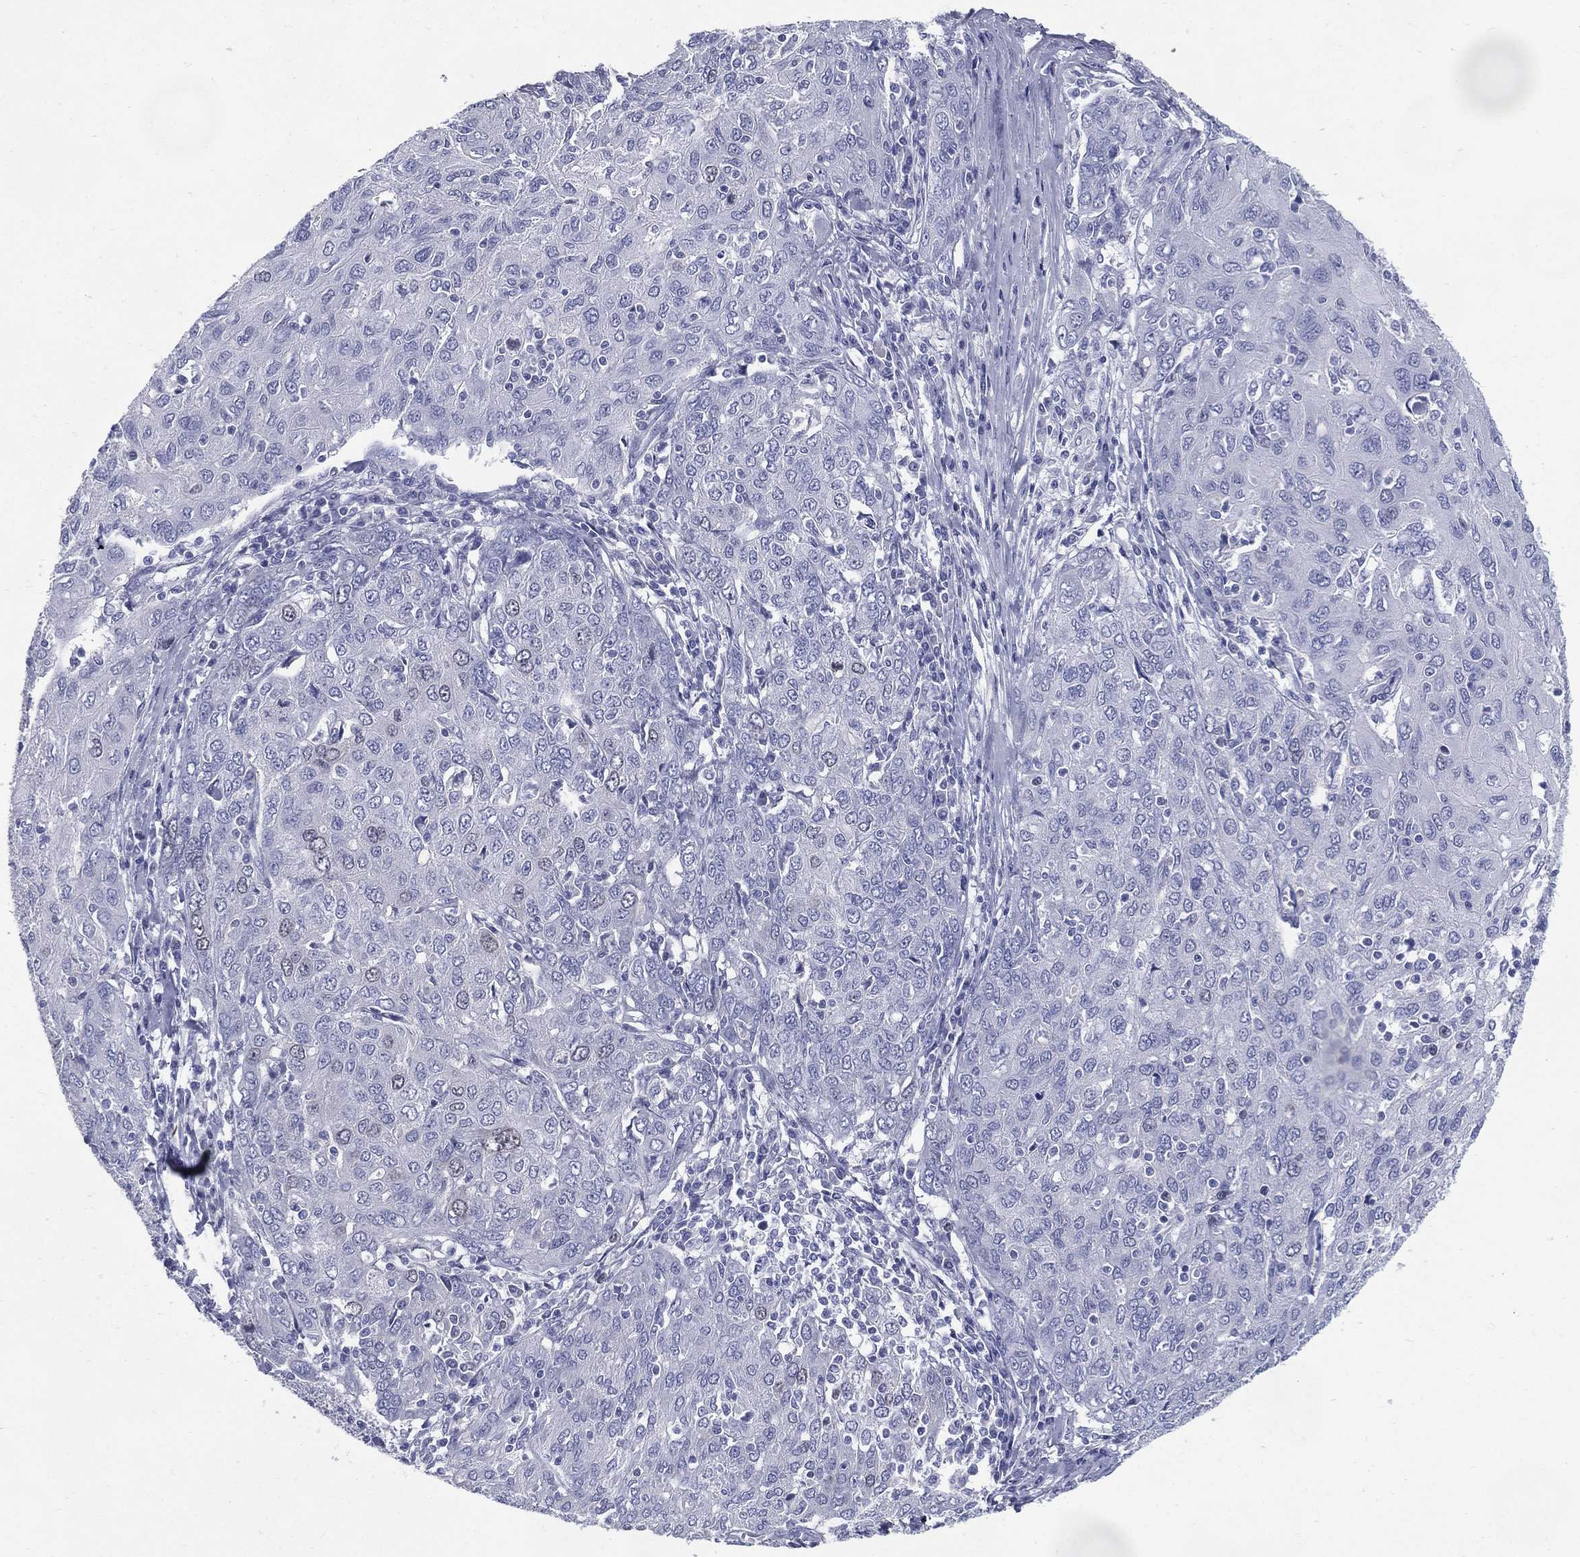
{"staining": {"intensity": "negative", "quantity": "none", "location": "none"}, "tissue": "ovarian cancer", "cell_type": "Tumor cells", "image_type": "cancer", "snomed": [{"axis": "morphology", "description": "Carcinoma, endometroid"}, {"axis": "topography", "description": "Ovary"}], "caption": "DAB (3,3'-diaminobenzidine) immunohistochemical staining of human endometroid carcinoma (ovarian) displays no significant positivity in tumor cells.", "gene": "KIF2C", "patient": {"sex": "female", "age": 50}}